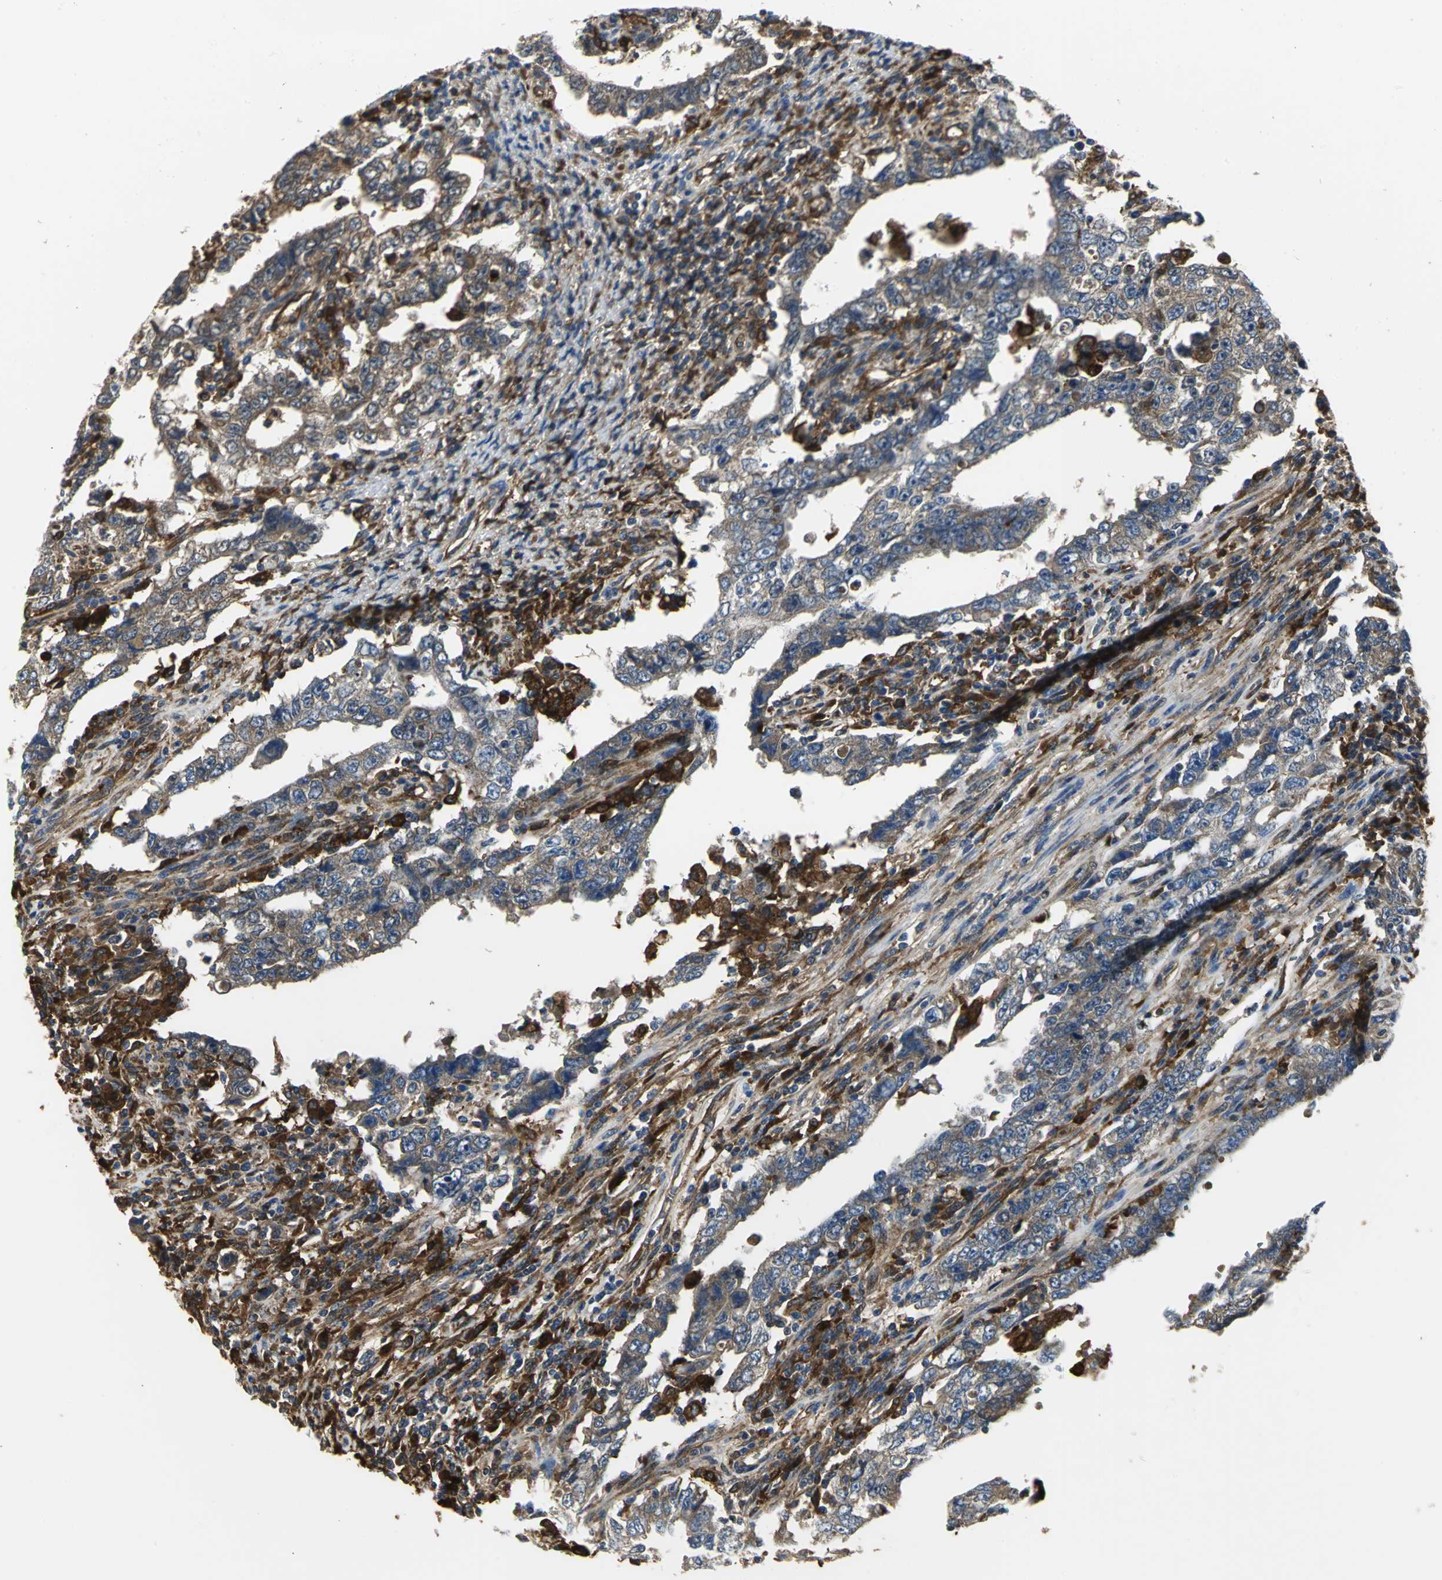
{"staining": {"intensity": "moderate", "quantity": ">75%", "location": "cytoplasmic/membranous"}, "tissue": "testis cancer", "cell_type": "Tumor cells", "image_type": "cancer", "snomed": [{"axis": "morphology", "description": "Carcinoma, Embryonal, NOS"}, {"axis": "topography", "description": "Testis"}], "caption": "Protein positivity by immunohistochemistry (IHC) displays moderate cytoplasmic/membranous positivity in approximately >75% of tumor cells in embryonal carcinoma (testis). The staining was performed using DAB (3,3'-diaminobenzidine) to visualize the protein expression in brown, while the nuclei were stained in blue with hematoxylin (Magnification: 20x).", "gene": "CHRNB1", "patient": {"sex": "male", "age": 26}}